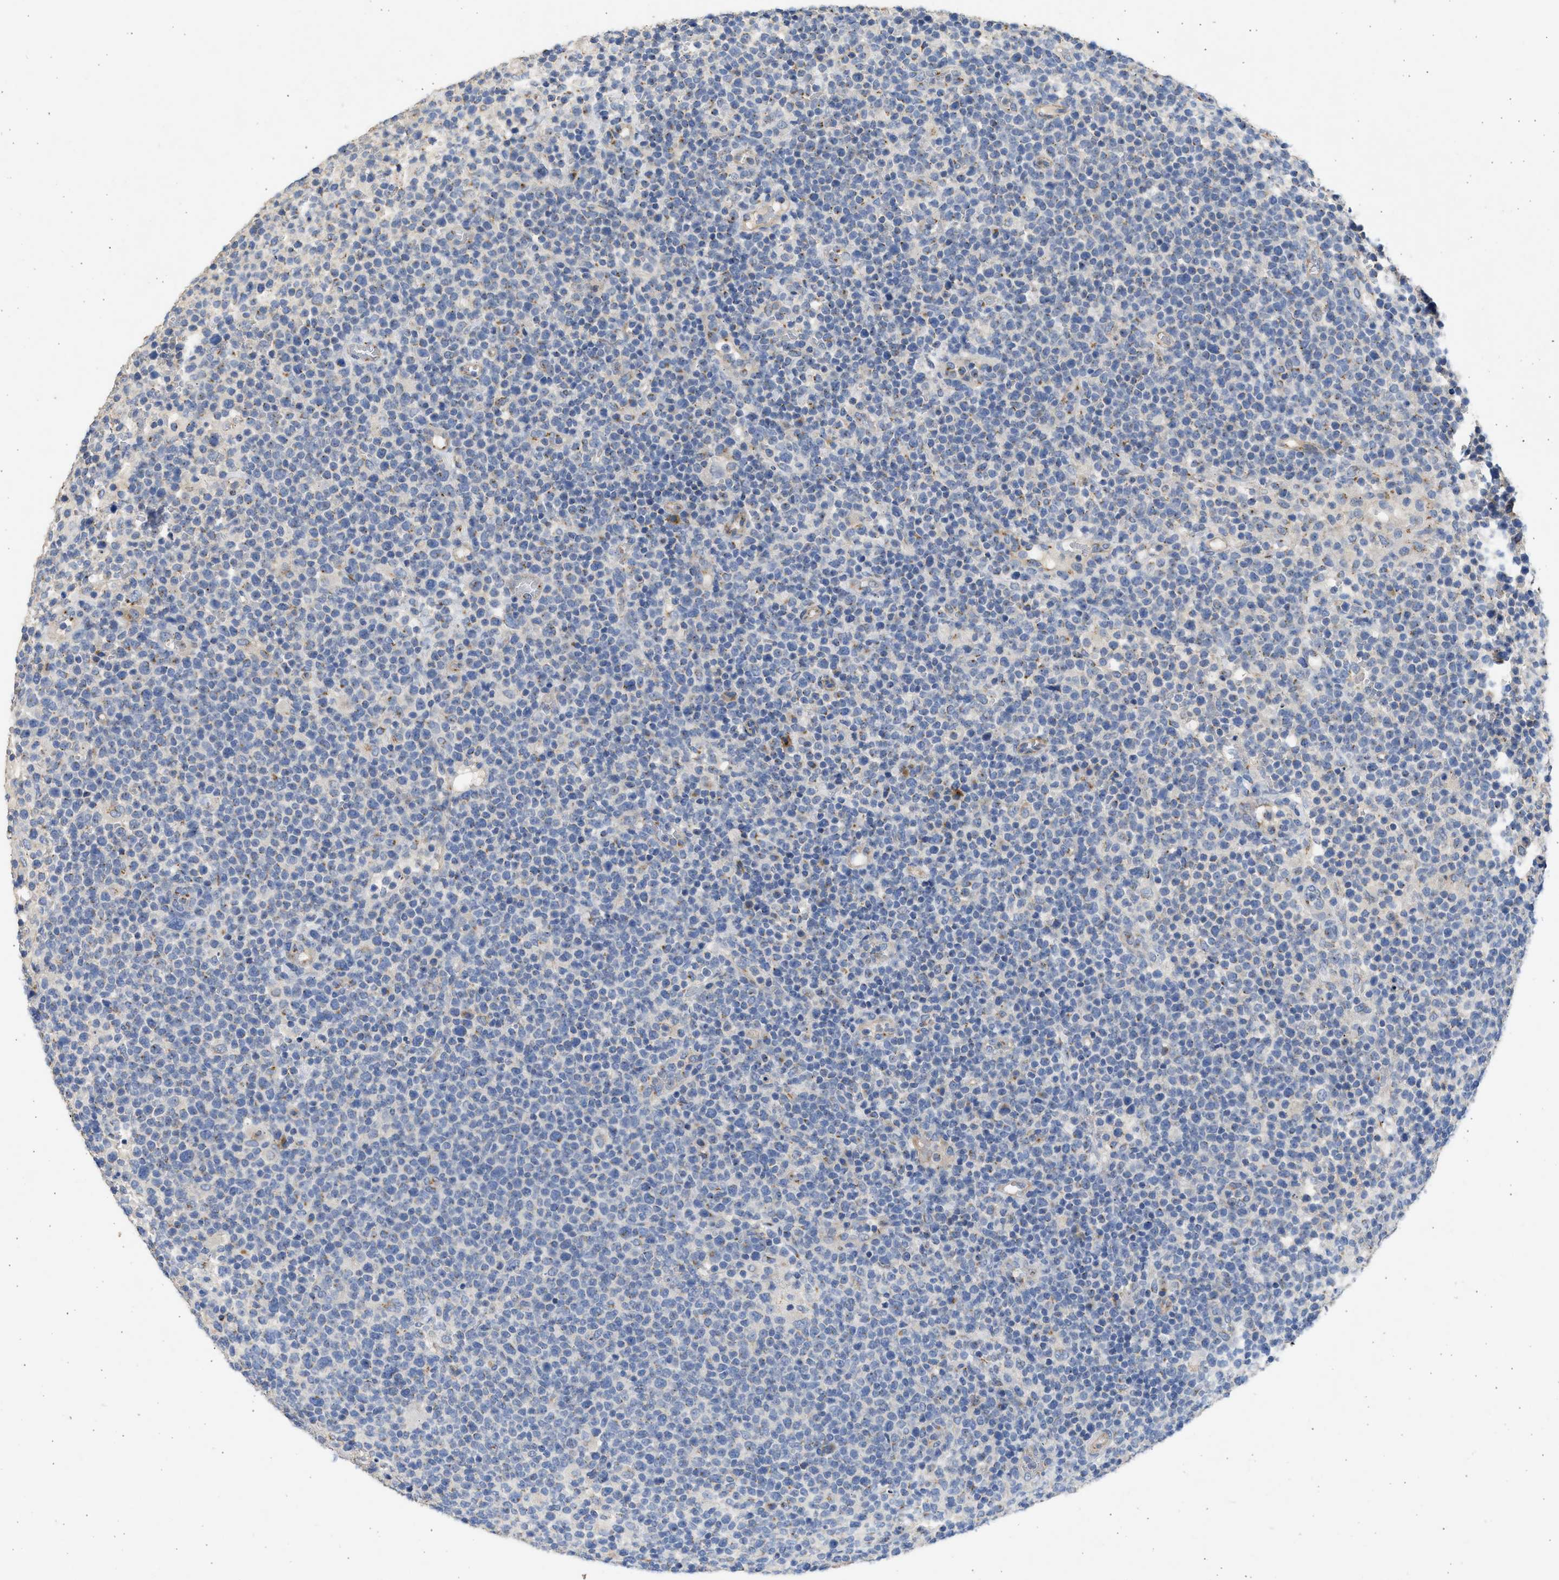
{"staining": {"intensity": "negative", "quantity": "none", "location": "none"}, "tissue": "lymphoma", "cell_type": "Tumor cells", "image_type": "cancer", "snomed": [{"axis": "morphology", "description": "Malignant lymphoma, non-Hodgkin's type, High grade"}, {"axis": "topography", "description": "Lymph node"}], "caption": "A photomicrograph of human malignant lymphoma, non-Hodgkin's type (high-grade) is negative for staining in tumor cells. The staining was performed using DAB to visualize the protein expression in brown, while the nuclei were stained in blue with hematoxylin (Magnification: 20x).", "gene": "IPO8", "patient": {"sex": "male", "age": 61}}